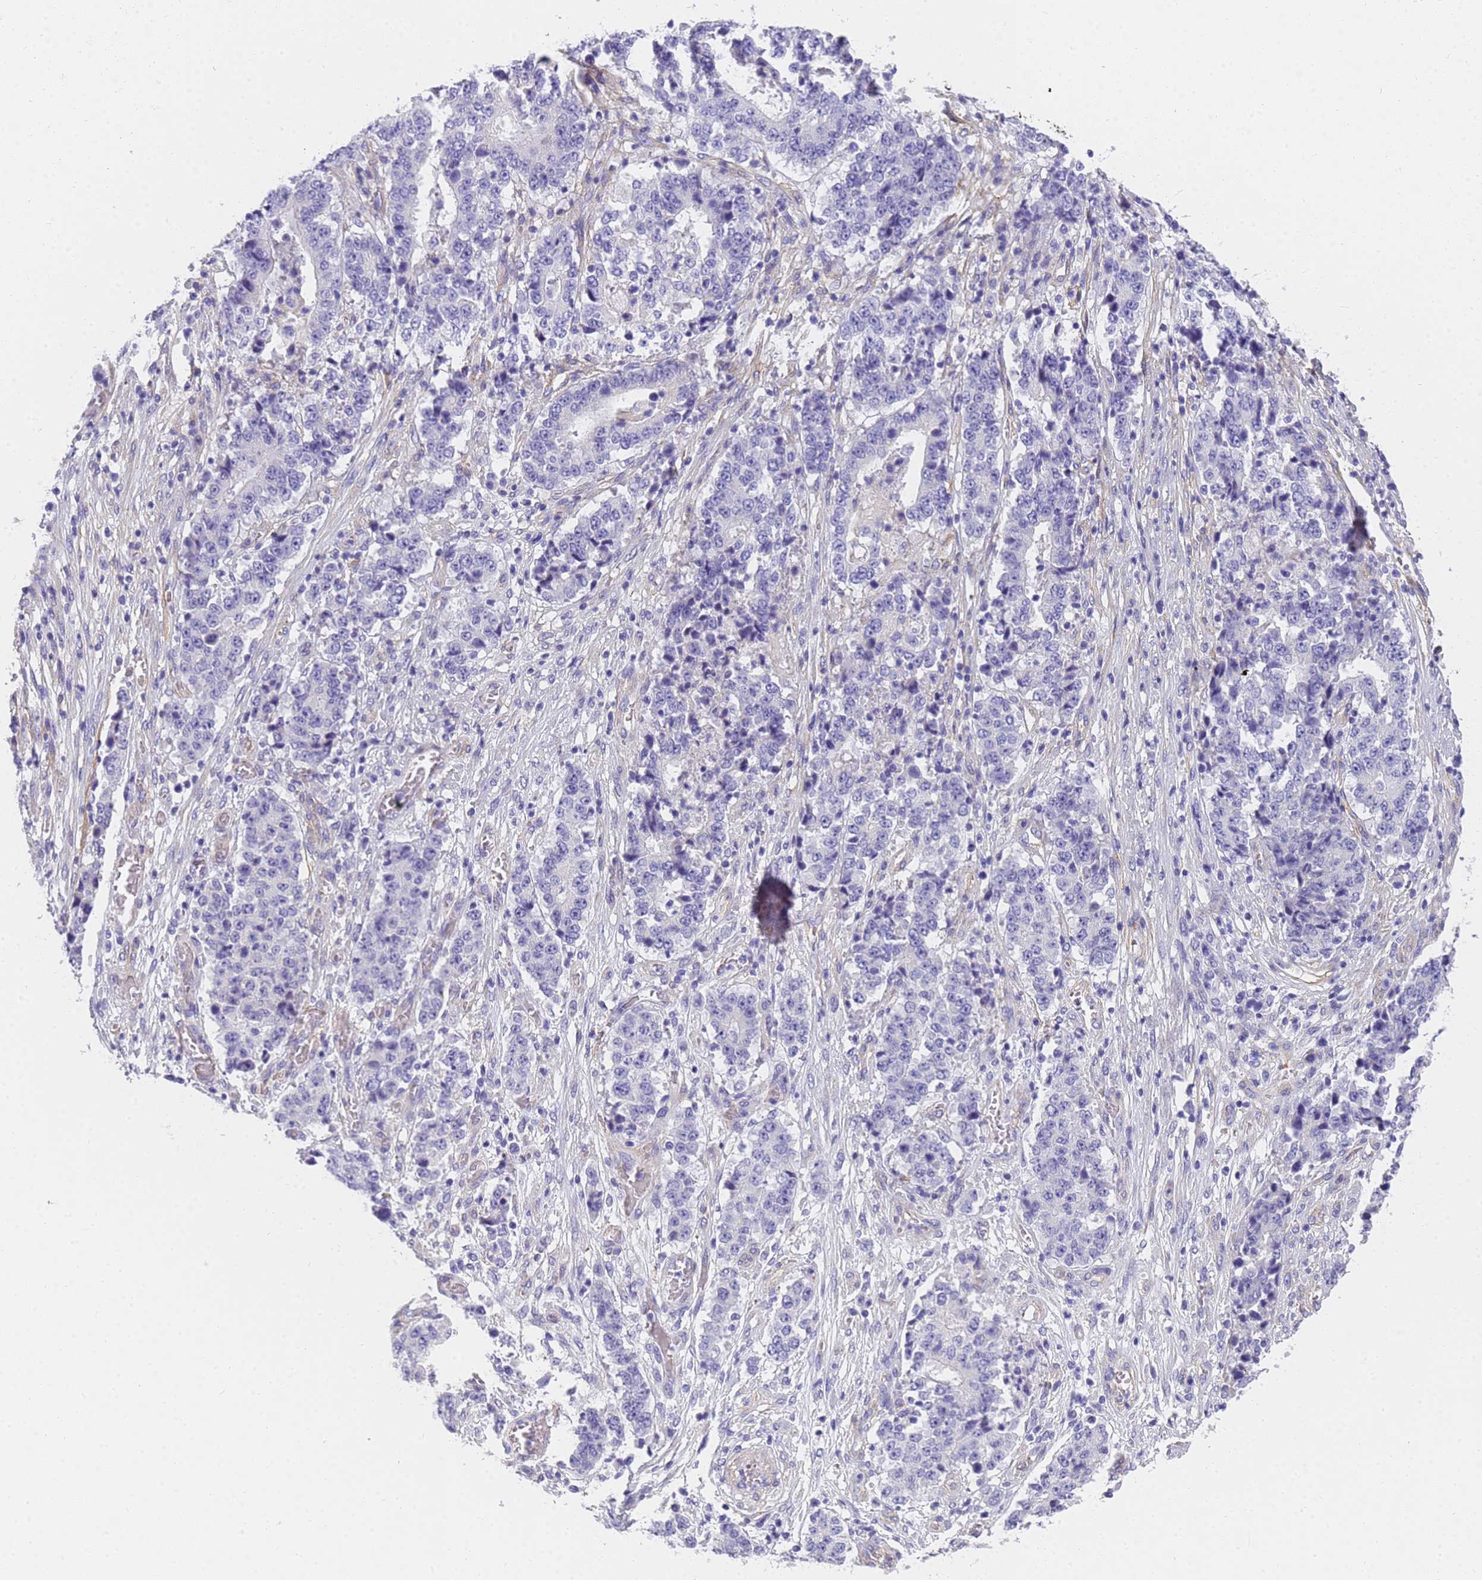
{"staining": {"intensity": "negative", "quantity": "none", "location": "none"}, "tissue": "stomach cancer", "cell_type": "Tumor cells", "image_type": "cancer", "snomed": [{"axis": "morphology", "description": "Adenocarcinoma, NOS"}, {"axis": "topography", "description": "Stomach"}], "caption": "Protein analysis of stomach cancer exhibits no significant positivity in tumor cells. The staining is performed using DAB brown chromogen with nuclei counter-stained in using hematoxylin.", "gene": "MVB12A", "patient": {"sex": "male", "age": 59}}